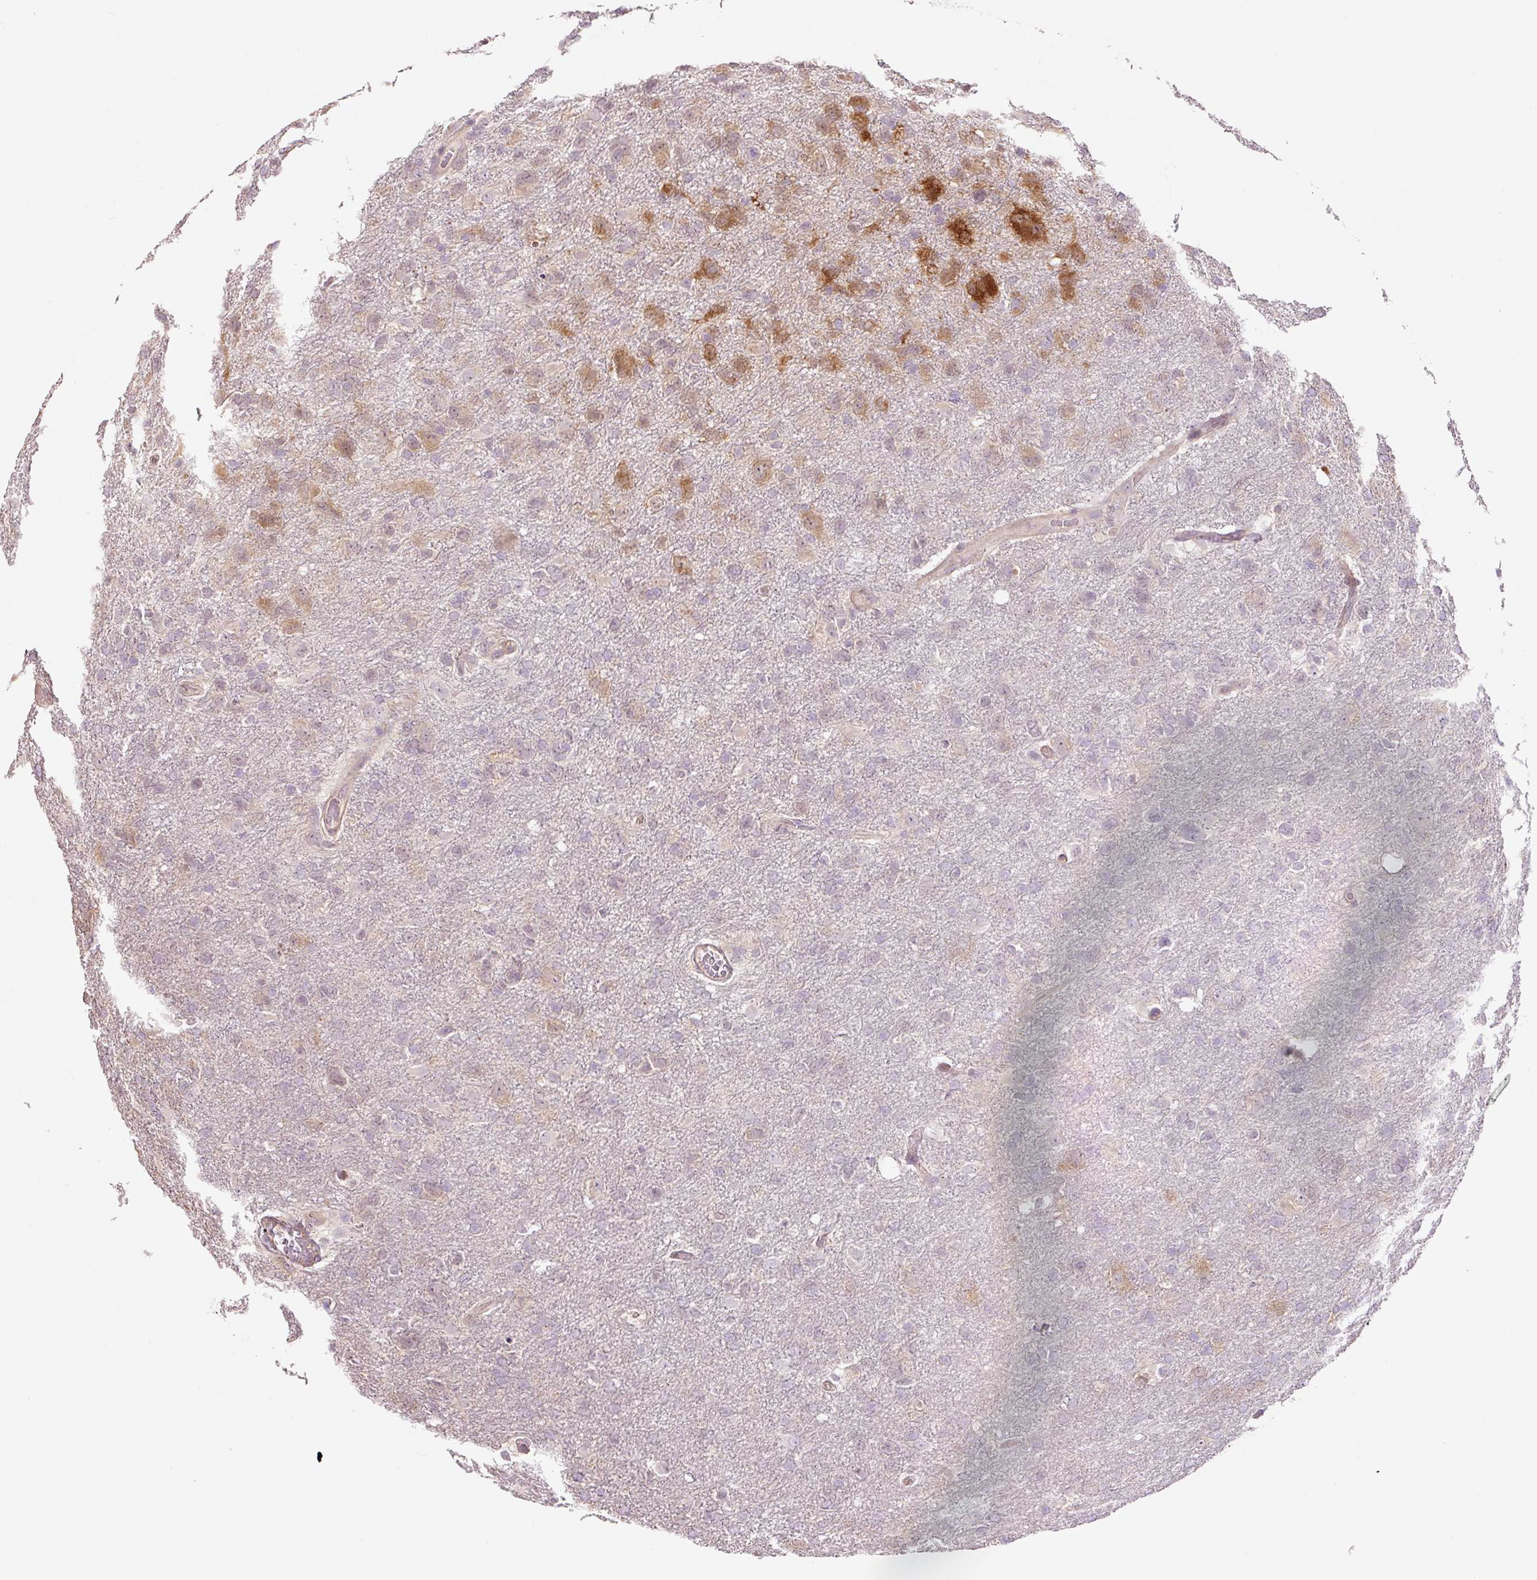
{"staining": {"intensity": "moderate", "quantity": "<25%", "location": "cytoplasmic/membranous"}, "tissue": "glioma", "cell_type": "Tumor cells", "image_type": "cancer", "snomed": [{"axis": "morphology", "description": "Glioma, malignant, High grade"}, {"axis": "topography", "description": "Brain"}], "caption": "Immunohistochemistry (IHC) micrograph of neoplastic tissue: glioma stained using immunohistochemistry shows low levels of moderate protein expression localized specifically in the cytoplasmic/membranous of tumor cells, appearing as a cytoplasmic/membranous brown color.", "gene": "FBXL14", "patient": {"sex": "male", "age": 61}}